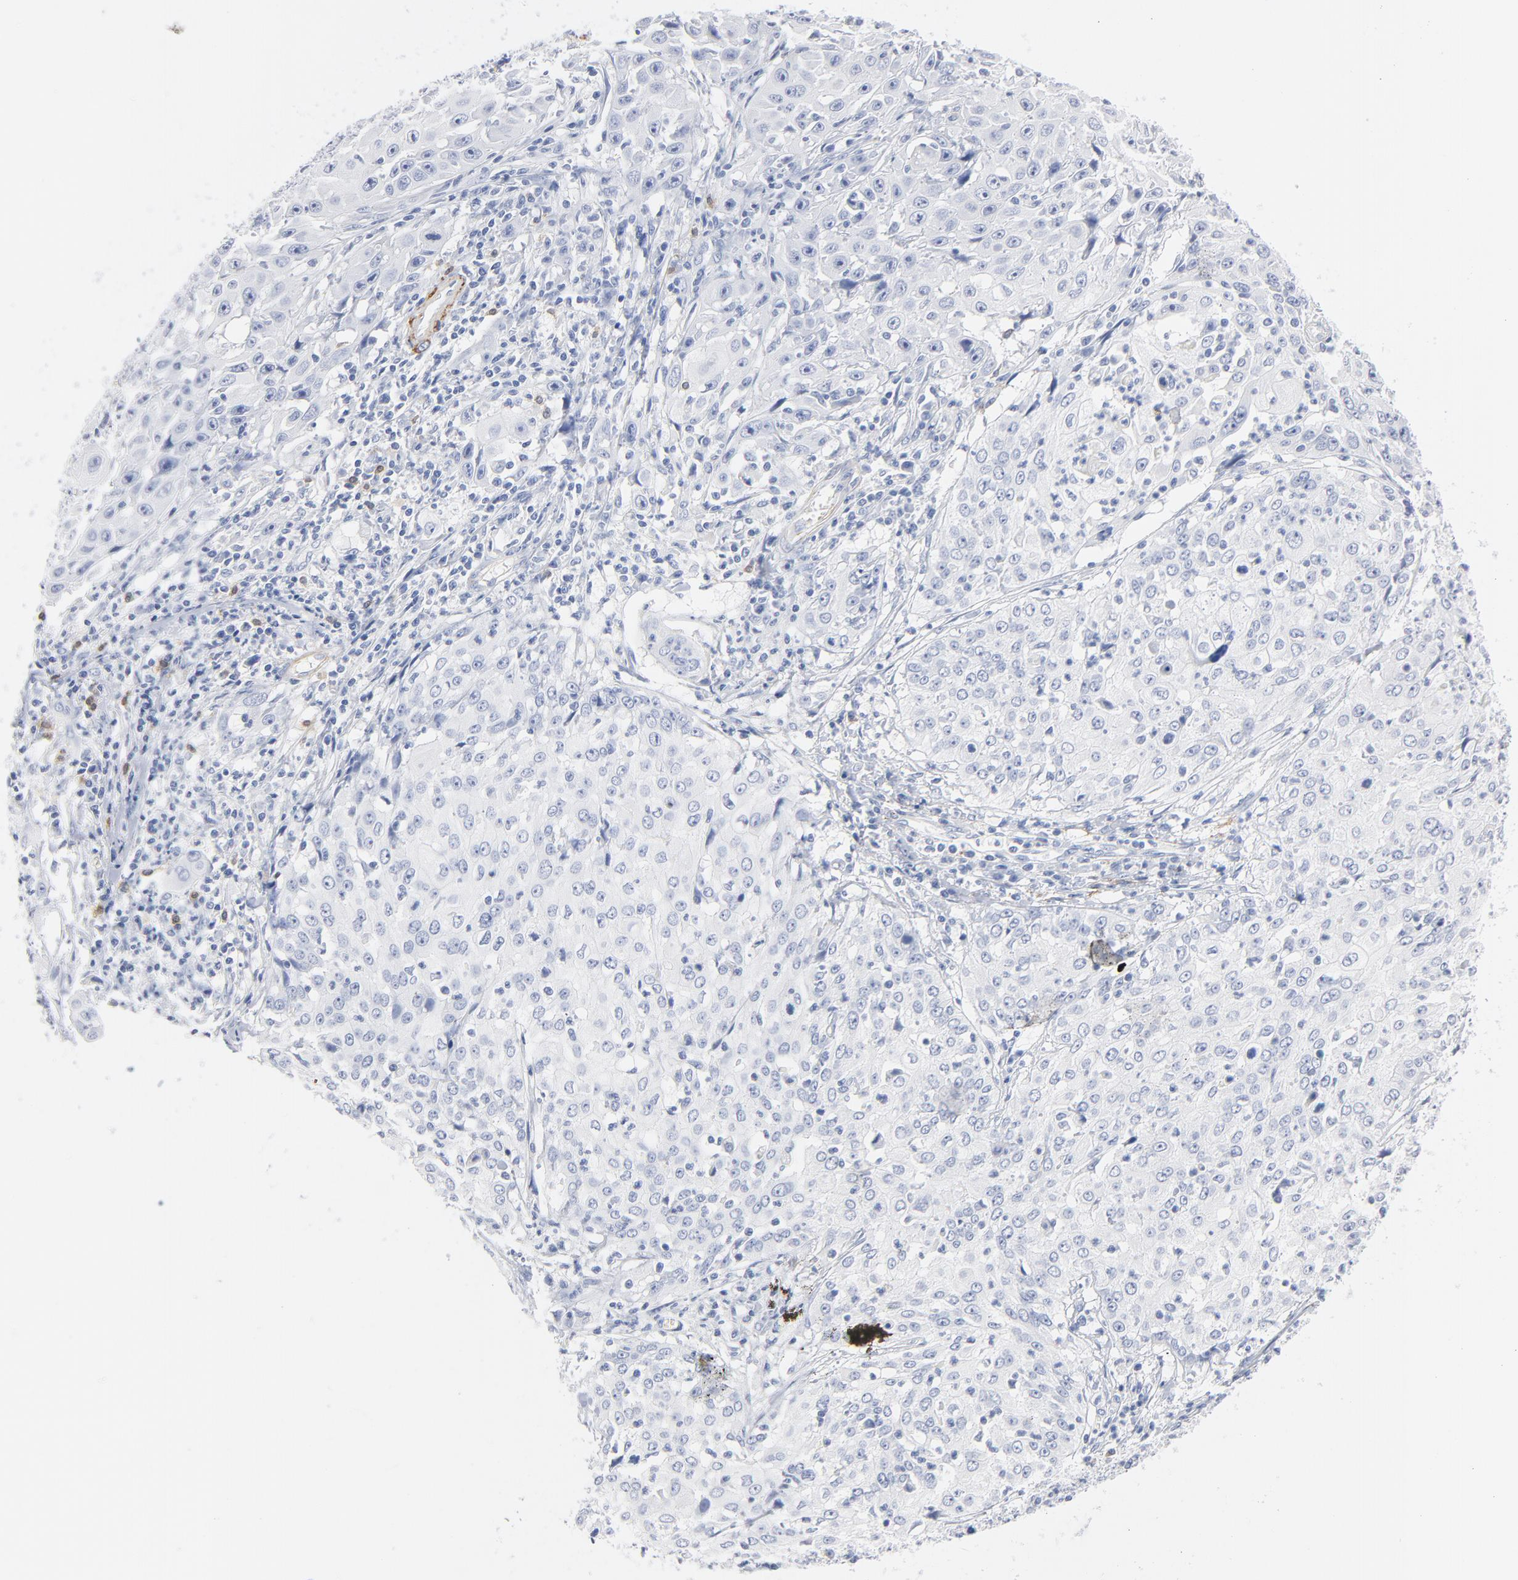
{"staining": {"intensity": "negative", "quantity": "none", "location": "none"}, "tissue": "cervical cancer", "cell_type": "Tumor cells", "image_type": "cancer", "snomed": [{"axis": "morphology", "description": "Squamous cell carcinoma, NOS"}, {"axis": "topography", "description": "Cervix"}], "caption": "Immunohistochemistry photomicrograph of human cervical cancer (squamous cell carcinoma) stained for a protein (brown), which displays no expression in tumor cells.", "gene": "AGTR1", "patient": {"sex": "female", "age": 39}}